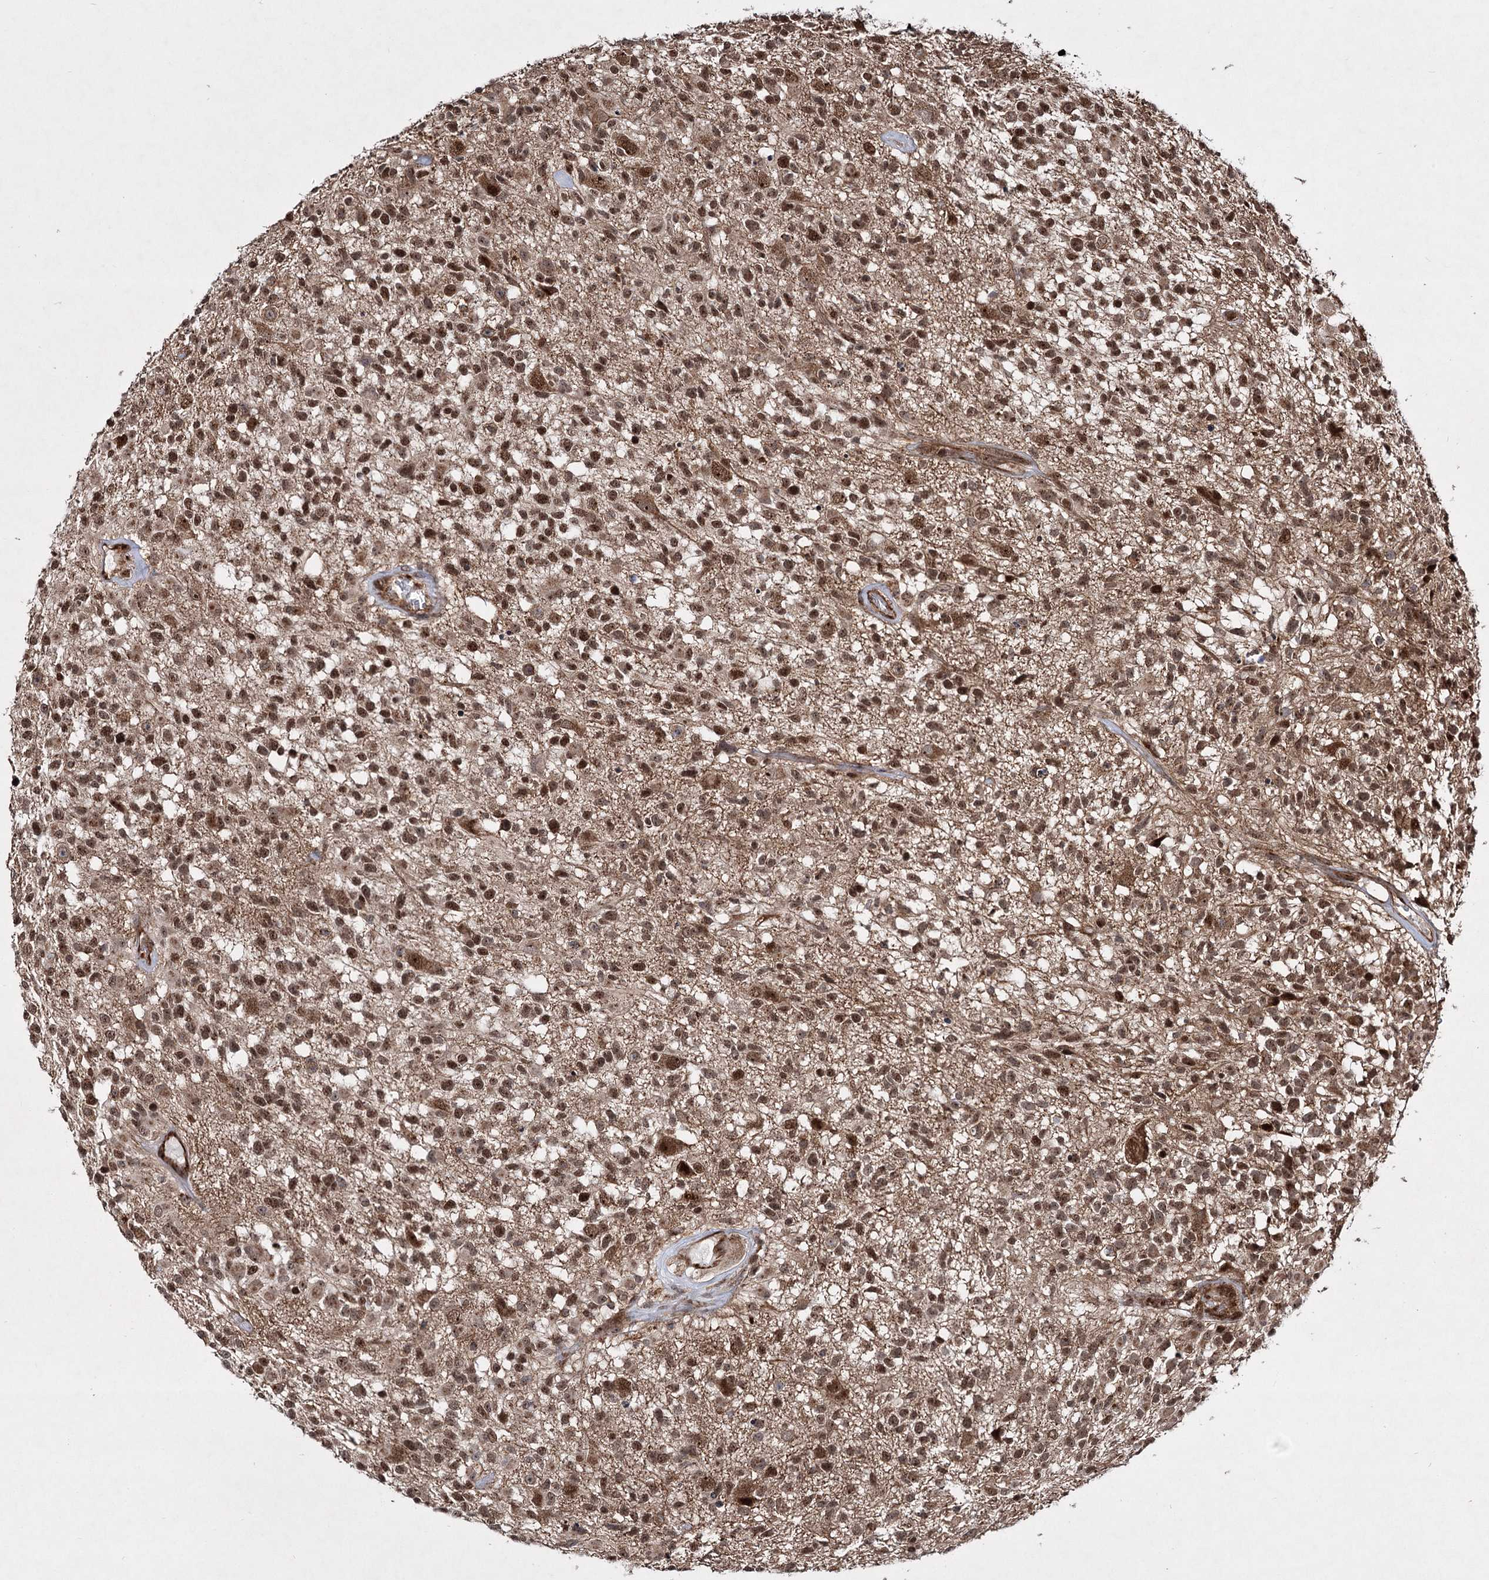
{"staining": {"intensity": "moderate", "quantity": ">75%", "location": "nuclear"}, "tissue": "glioma", "cell_type": "Tumor cells", "image_type": "cancer", "snomed": [{"axis": "morphology", "description": "Glioma, malignant, High grade"}, {"axis": "morphology", "description": "Glioblastoma, NOS"}, {"axis": "topography", "description": "Brain"}], "caption": "Human glioma stained for a protein (brown) exhibits moderate nuclear positive expression in about >75% of tumor cells.", "gene": "SERINC5", "patient": {"sex": "male", "age": 60}}